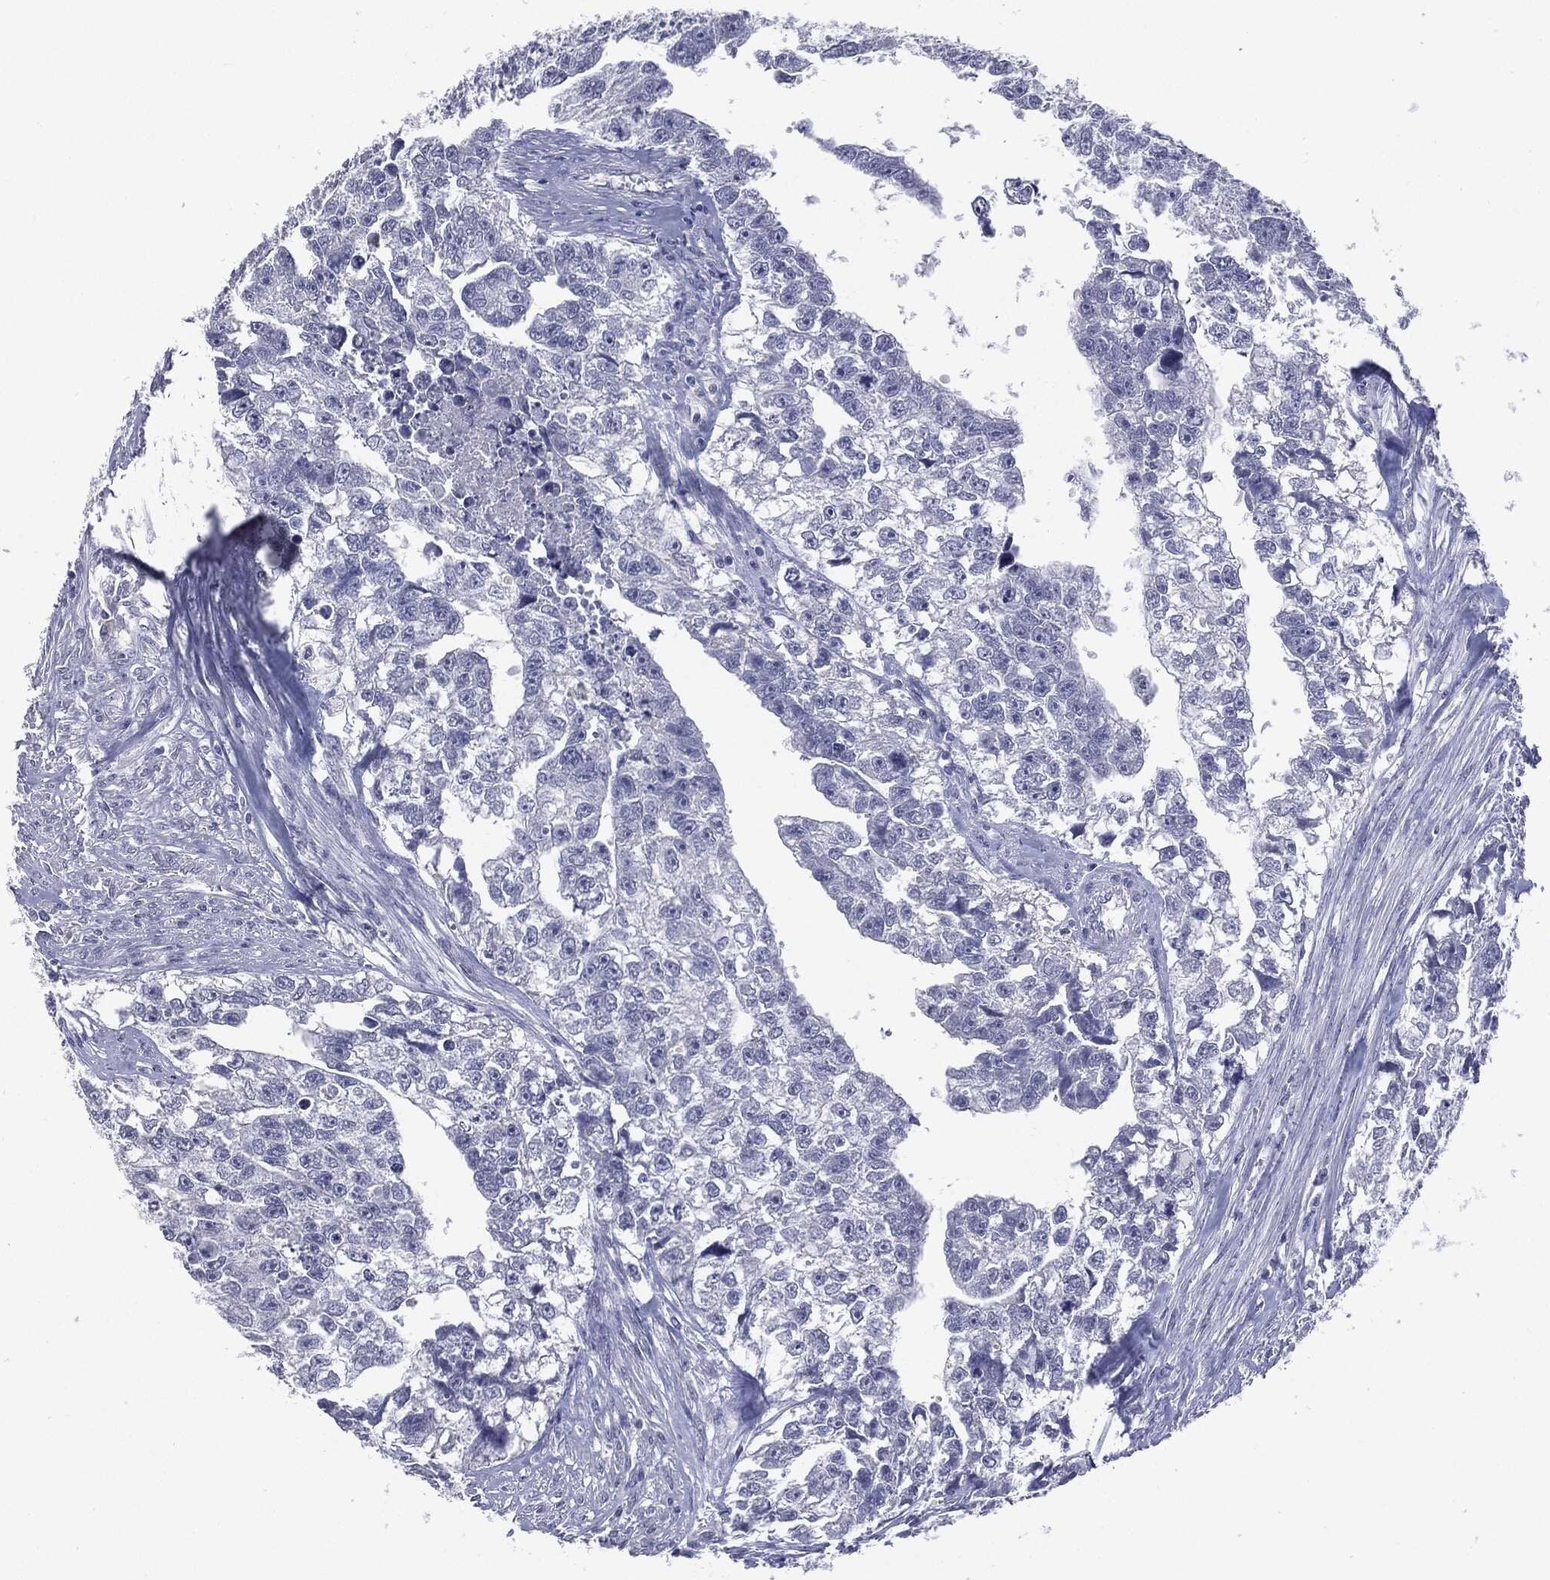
{"staining": {"intensity": "negative", "quantity": "none", "location": "none"}, "tissue": "testis cancer", "cell_type": "Tumor cells", "image_type": "cancer", "snomed": [{"axis": "morphology", "description": "Carcinoma, Embryonal, NOS"}, {"axis": "morphology", "description": "Teratoma, malignant, NOS"}, {"axis": "topography", "description": "Testis"}], "caption": "Tumor cells are negative for protein expression in human malignant teratoma (testis). (IHC, brightfield microscopy, high magnification).", "gene": "TSHB", "patient": {"sex": "male", "age": 44}}